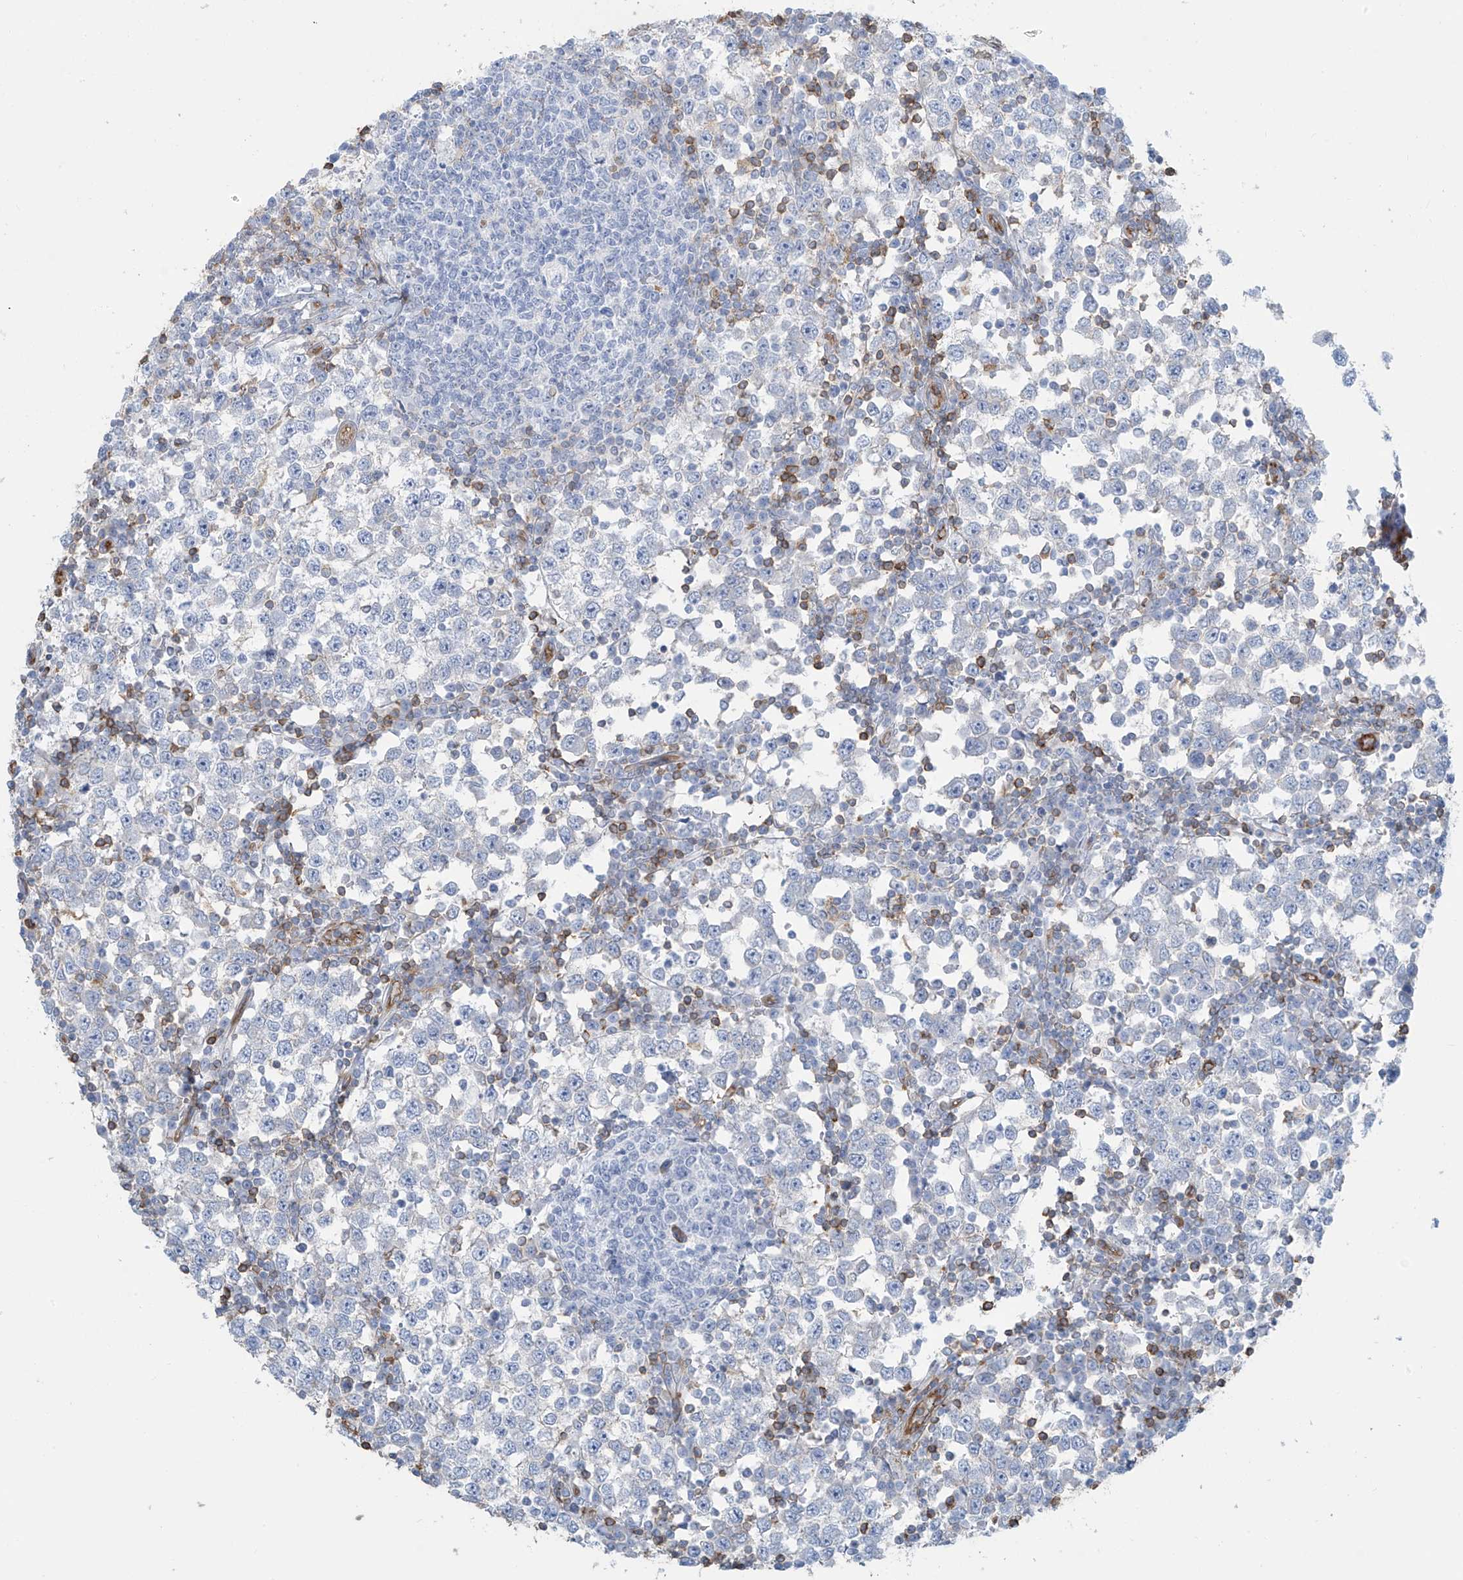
{"staining": {"intensity": "negative", "quantity": "none", "location": "none"}, "tissue": "testis cancer", "cell_type": "Tumor cells", "image_type": "cancer", "snomed": [{"axis": "morphology", "description": "Seminoma, NOS"}, {"axis": "topography", "description": "Testis"}], "caption": "Tumor cells are negative for brown protein staining in testis cancer (seminoma).", "gene": "ZNF846", "patient": {"sex": "male", "age": 65}}